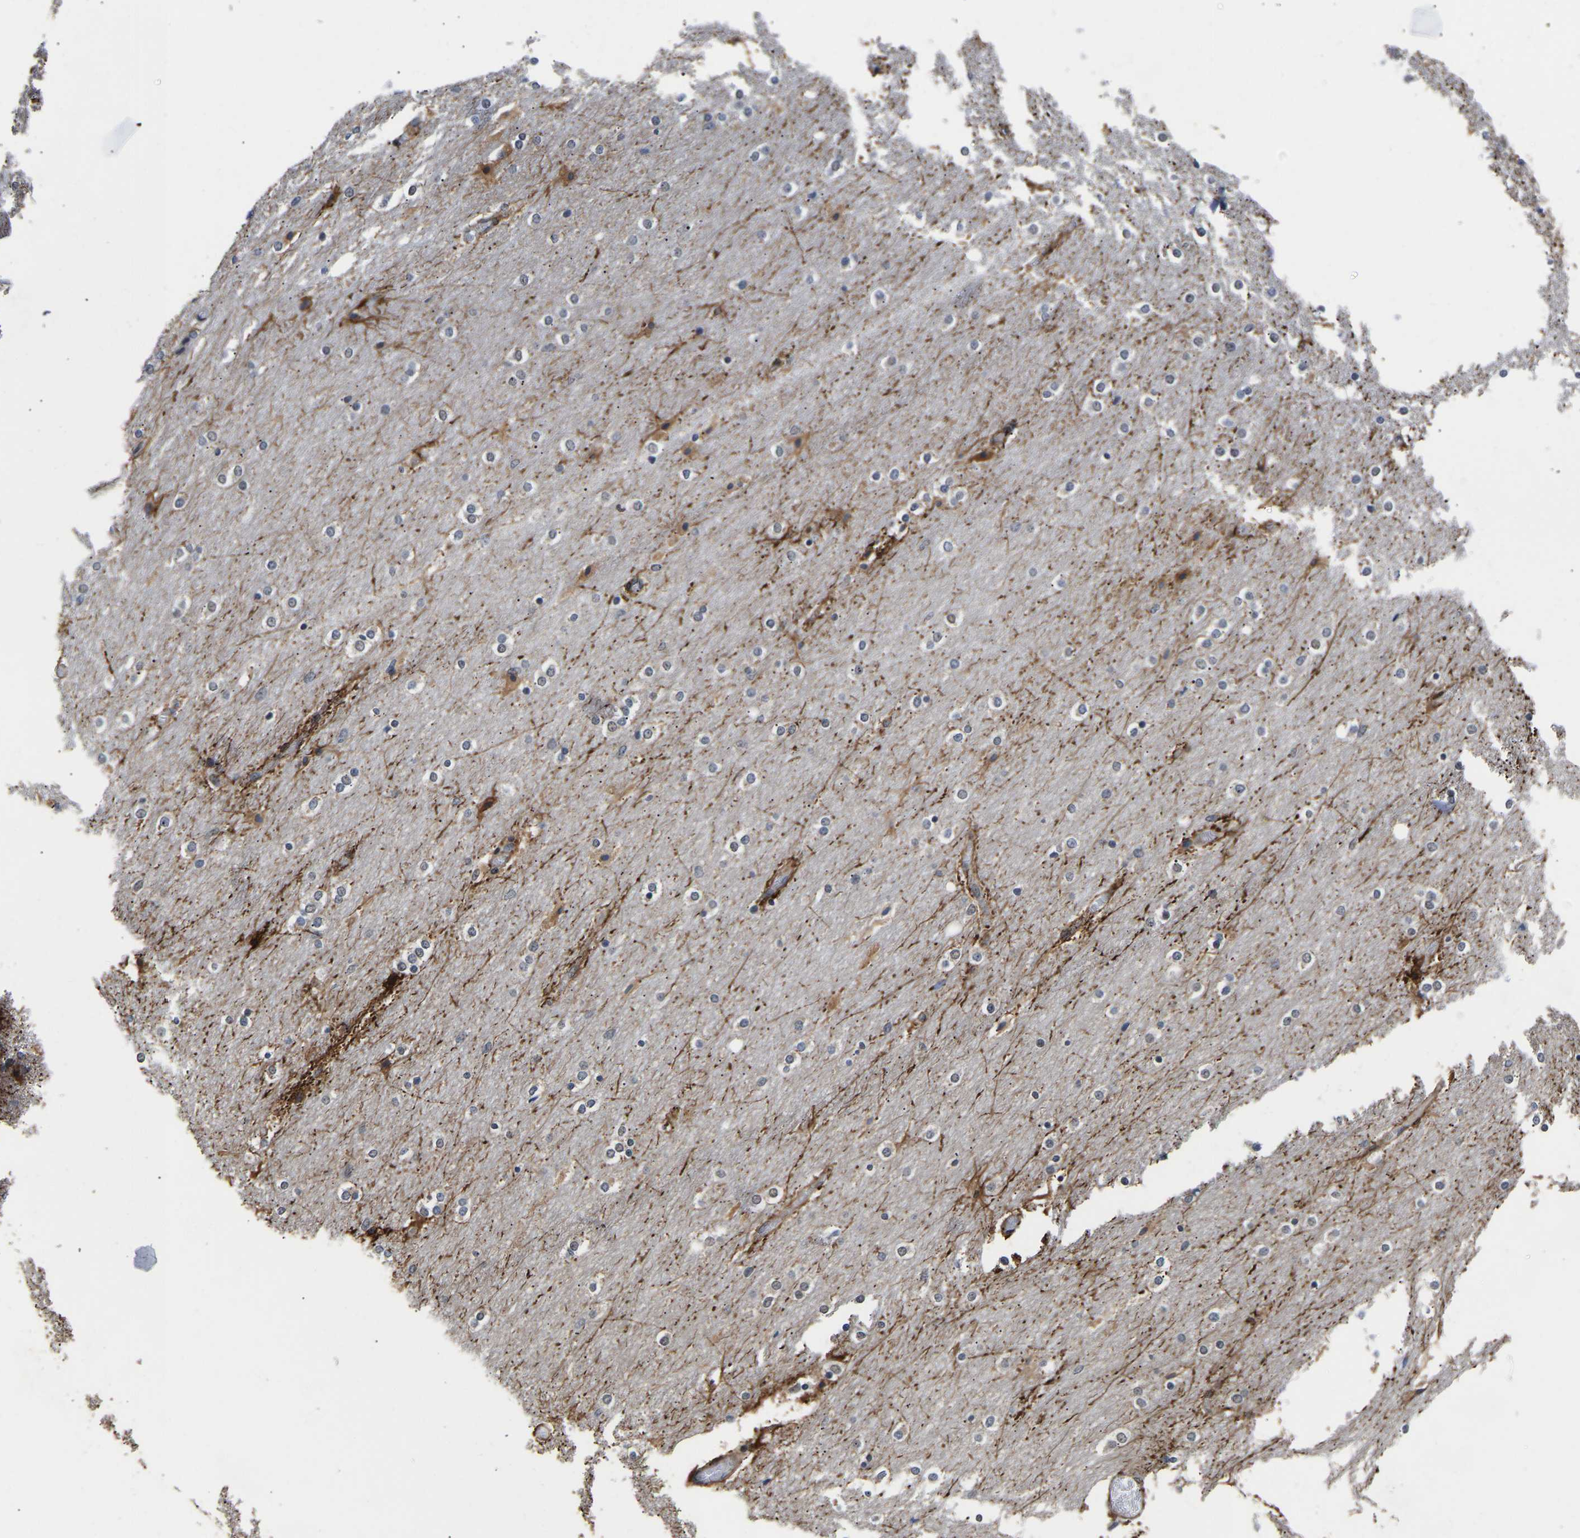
{"staining": {"intensity": "negative", "quantity": "none", "location": "none"}, "tissue": "cerebellum", "cell_type": "Cells in granular layer", "image_type": "normal", "snomed": [{"axis": "morphology", "description": "Normal tissue, NOS"}, {"axis": "topography", "description": "Cerebellum"}], "caption": "Immunohistochemistry image of normal human cerebellum stained for a protein (brown), which exhibits no expression in cells in granular layer.", "gene": "METTL16", "patient": {"sex": "female", "age": 54}}